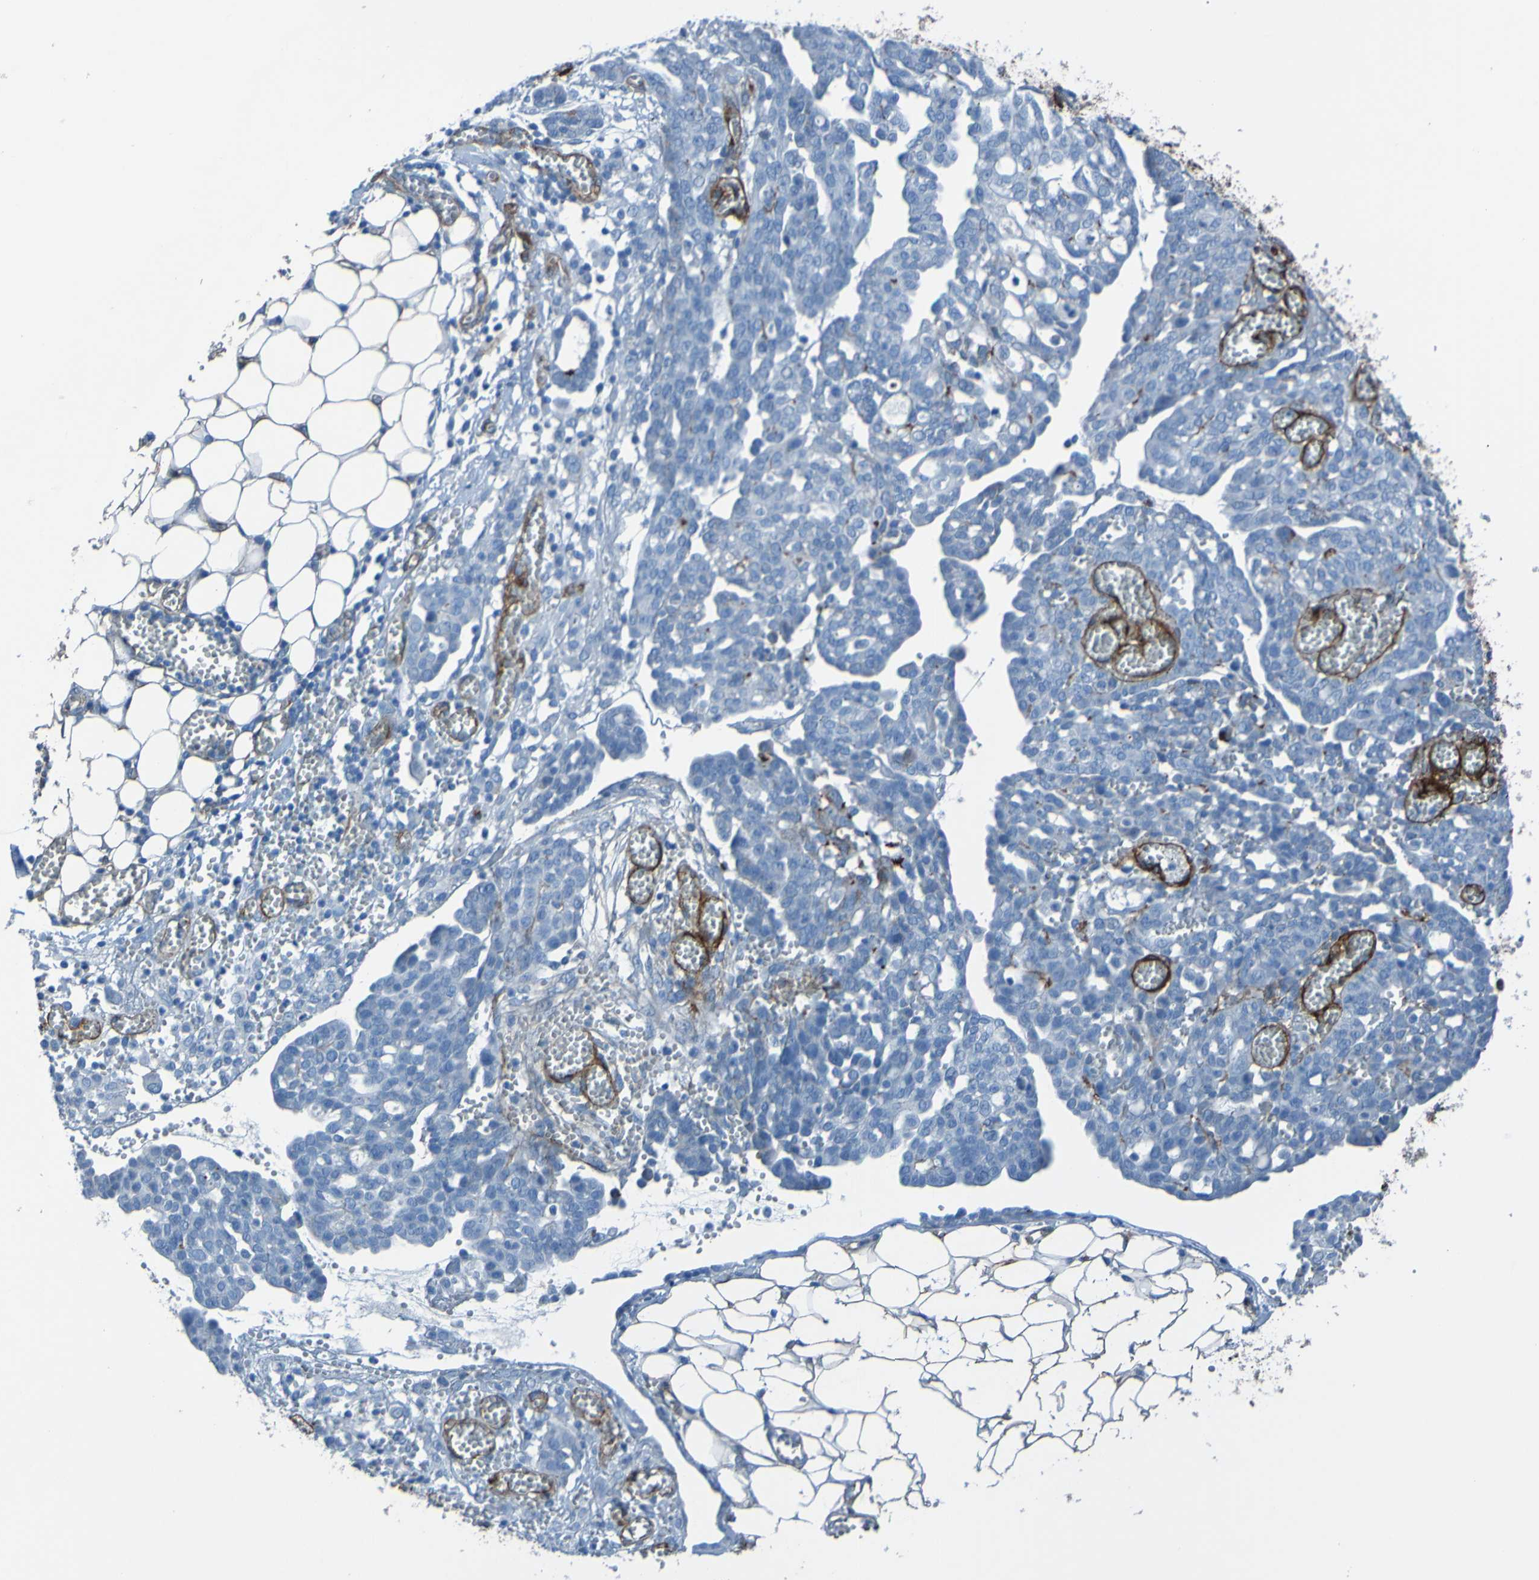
{"staining": {"intensity": "negative", "quantity": "none", "location": "none"}, "tissue": "ovarian cancer", "cell_type": "Tumor cells", "image_type": "cancer", "snomed": [{"axis": "morphology", "description": "Cystadenocarcinoma, serous, NOS"}, {"axis": "topography", "description": "Soft tissue"}, {"axis": "topography", "description": "Ovary"}], "caption": "Ovarian serous cystadenocarcinoma stained for a protein using immunohistochemistry (IHC) reveals no expression tumor cells.", "gene": "COL4A2", "patient": {"sex": "female", "age": 57}}